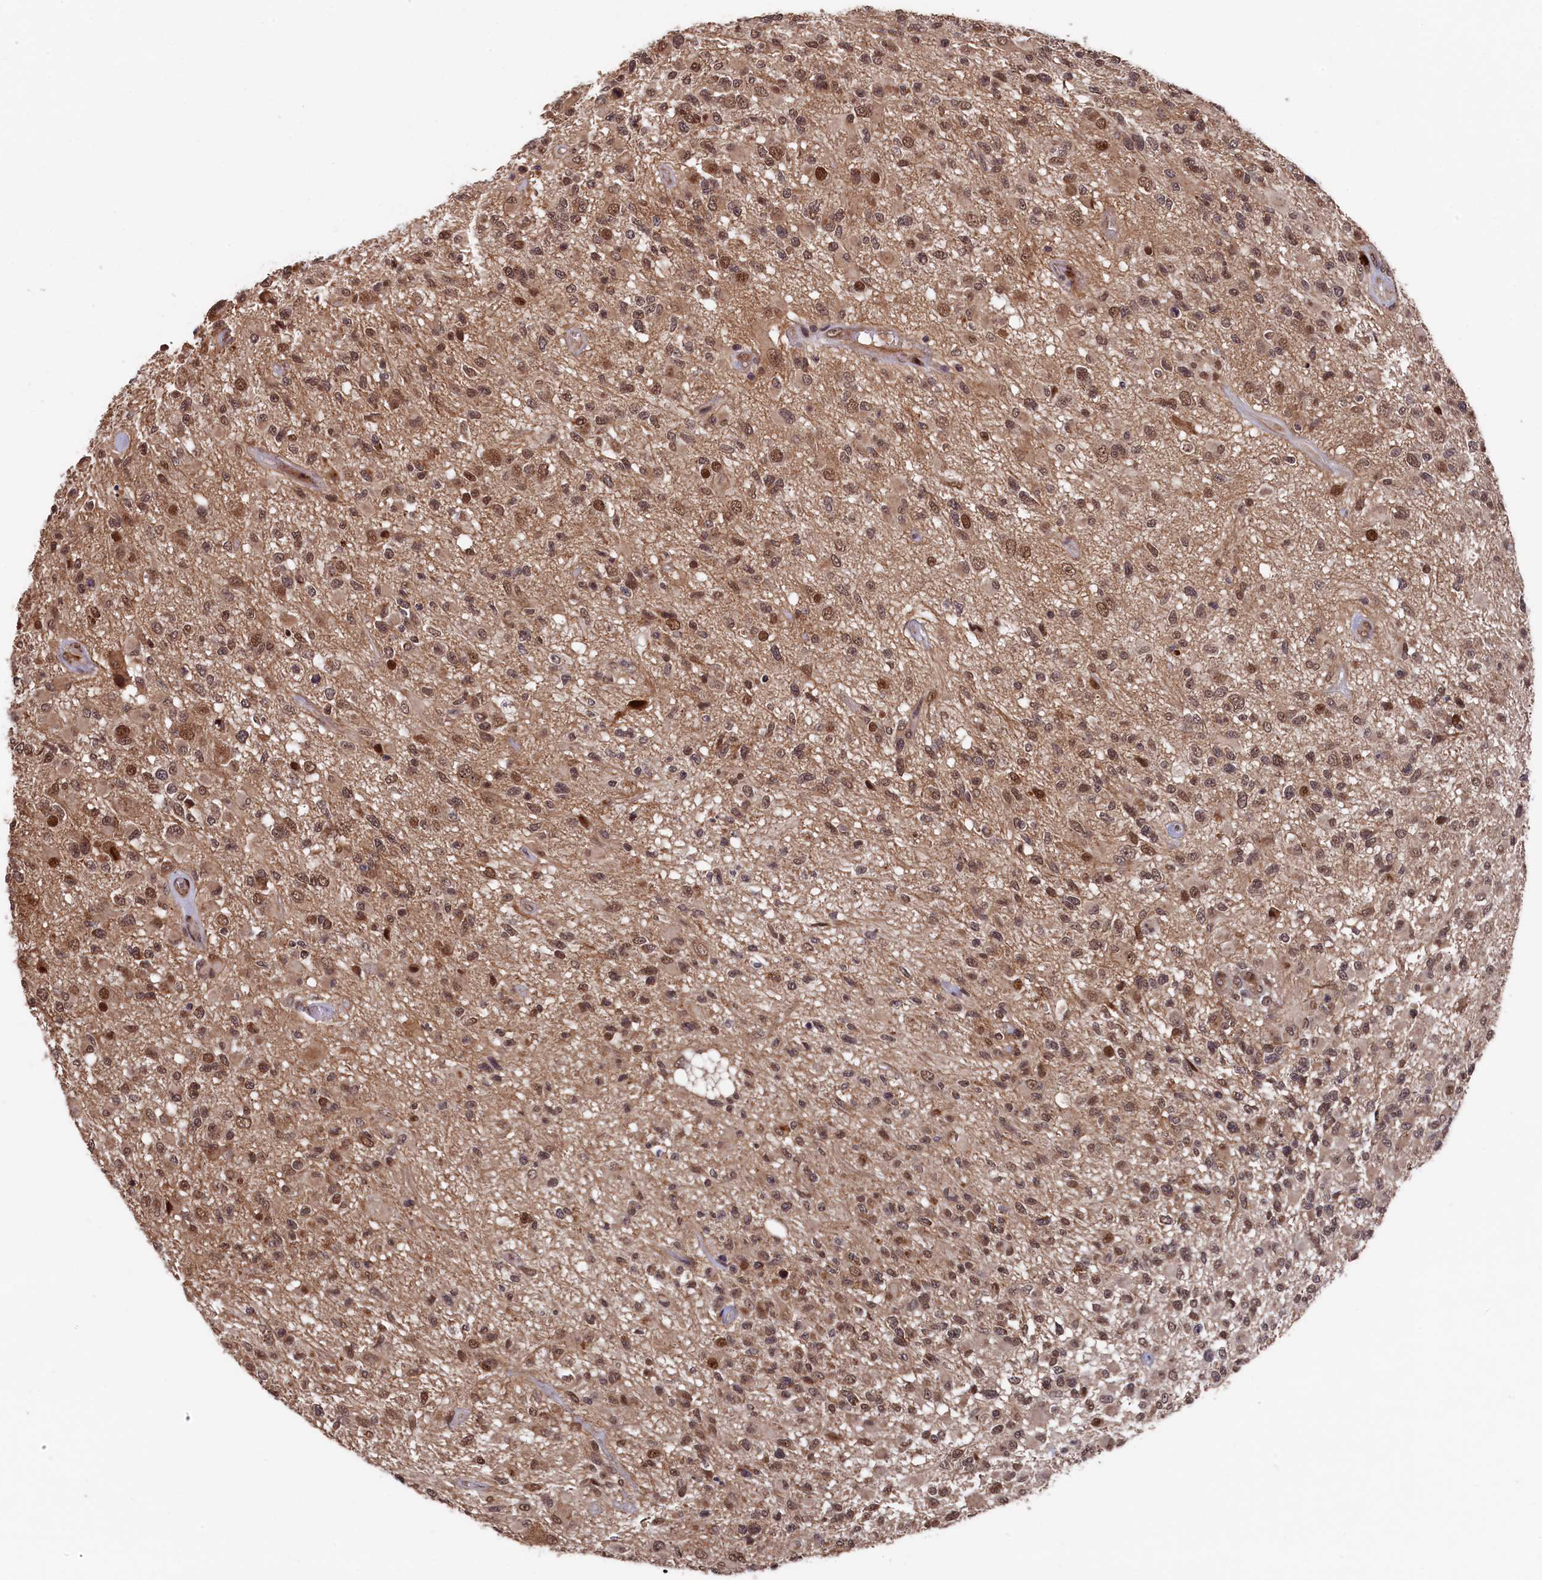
{"staining": {"intensity": "moderate", "quantity": ">75%", "location": "cytoplasmic/membranous,nuclear"}, "tissue": "glioma", "cell_type": "Tumor cells", "image_type": "cancer", "snomed": [{"axis": "morphology", "description": "Glioma, malignant, High grade"}, {"axis": "morphology", "description": "Glioblastoma, NOS"}, {"axis": "topography", "description": "Brain"}], "caption": "This image displays immunohistochemistry (IHC) staining of human glioblastoma, with medium moderate cytoplasmic/membranous and nuclear positivity in about >75% of tumor cells.", "gene": "CLPX", "patient": {"sex": "male", "age": 60}}